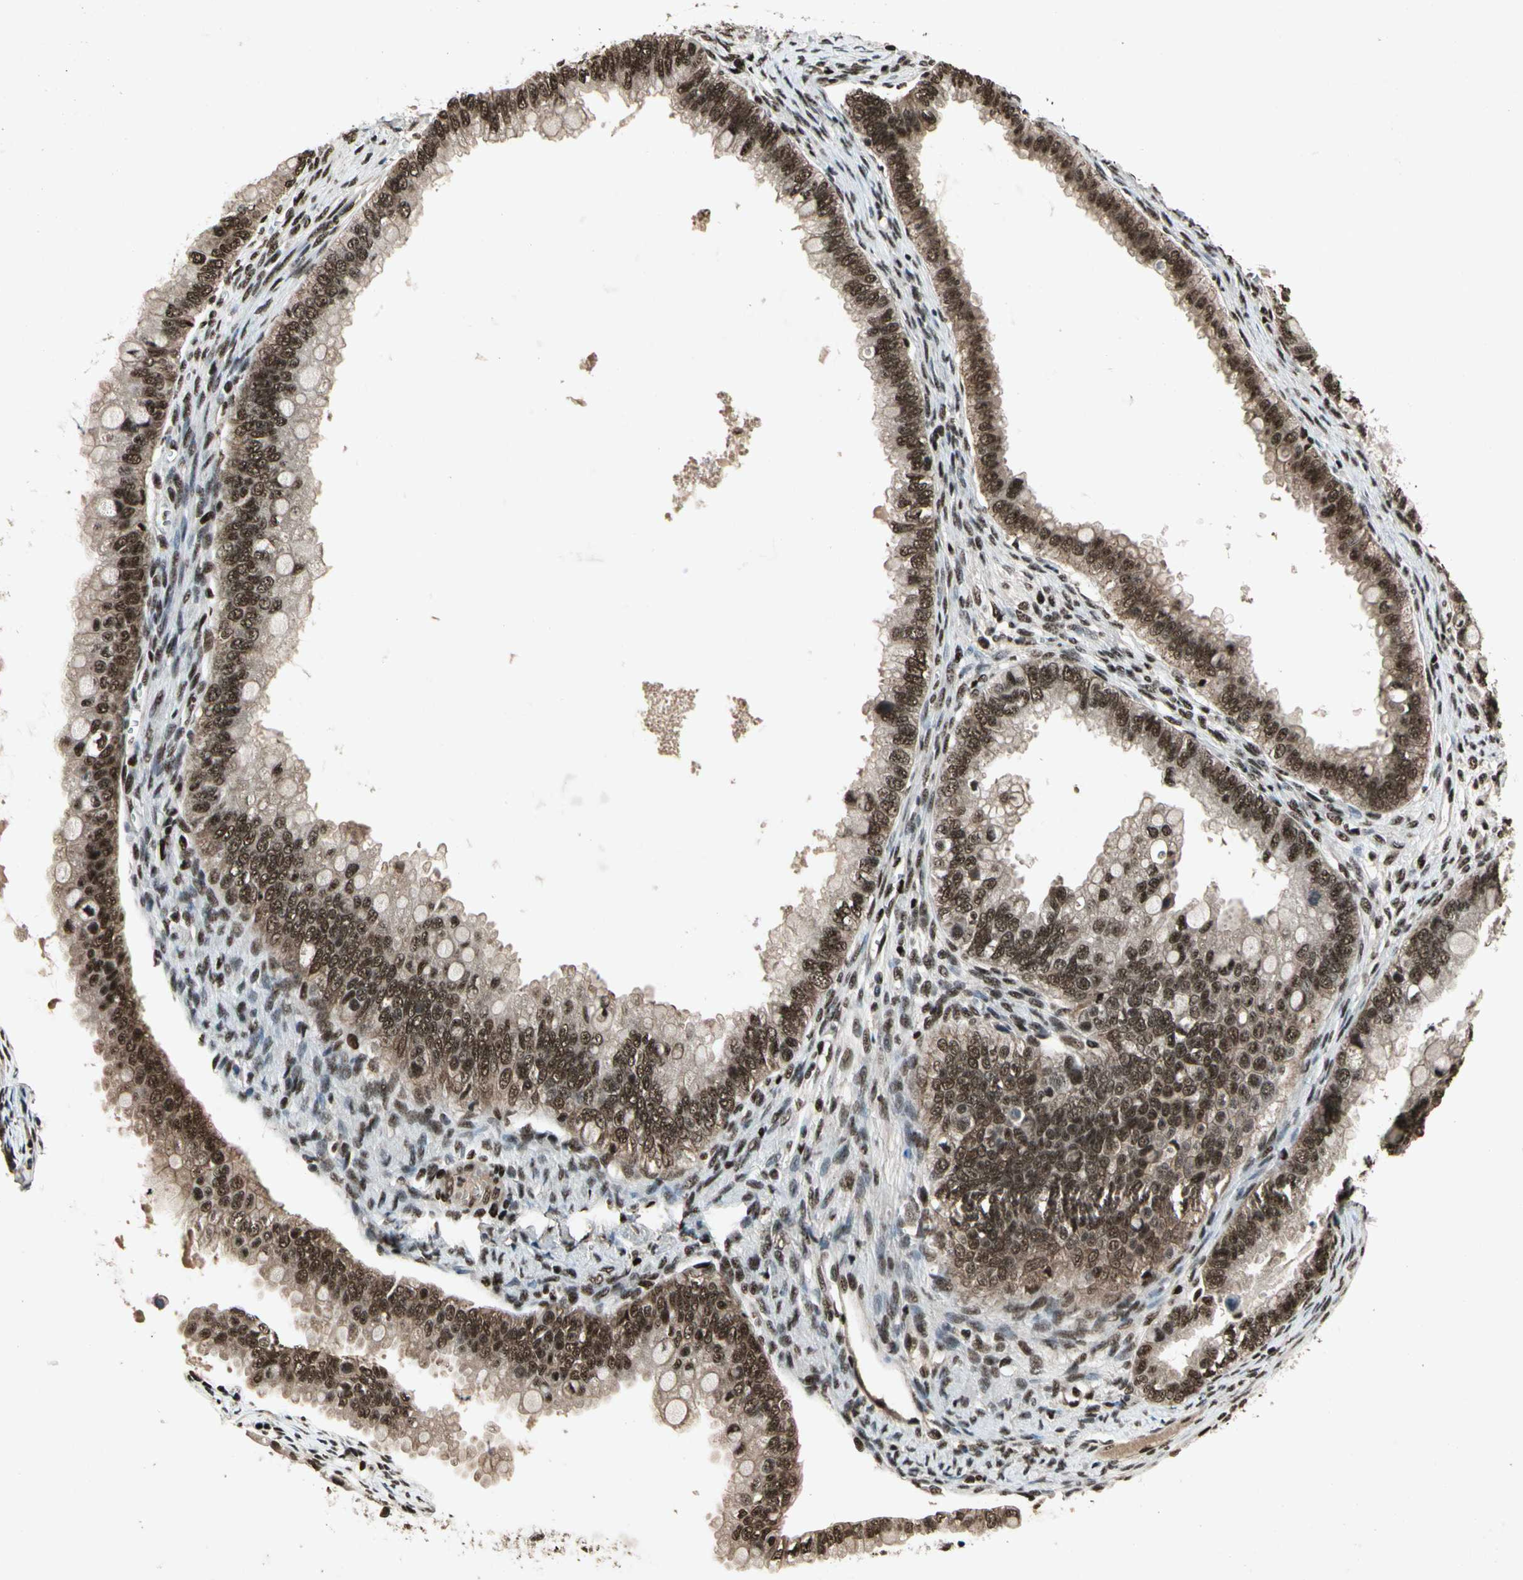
{"staining": {"intensity": "strong", "quantity": ">75%", "location": "nuclear"}, "tissue": "ovarian cancer", "cell_type": "Tumor cells", "image_type": "cancer", "snomed": [{"axis": "morphology", "description": "Cystadenocarcinoma, mucinous, NOS"}, {"axis": "topography", "description": "Ovary"}], "caption": "Immunohistochemistry (IHC) photomicrograph of ovarian mucinous cystadenocarcinoma stained for a protein (brown), which demonstrates high levels of strong nuclear expression in approximately >75% of tumor cells.", "gene": "TBX2", "patient": {"sex": "female", "age": 80}}